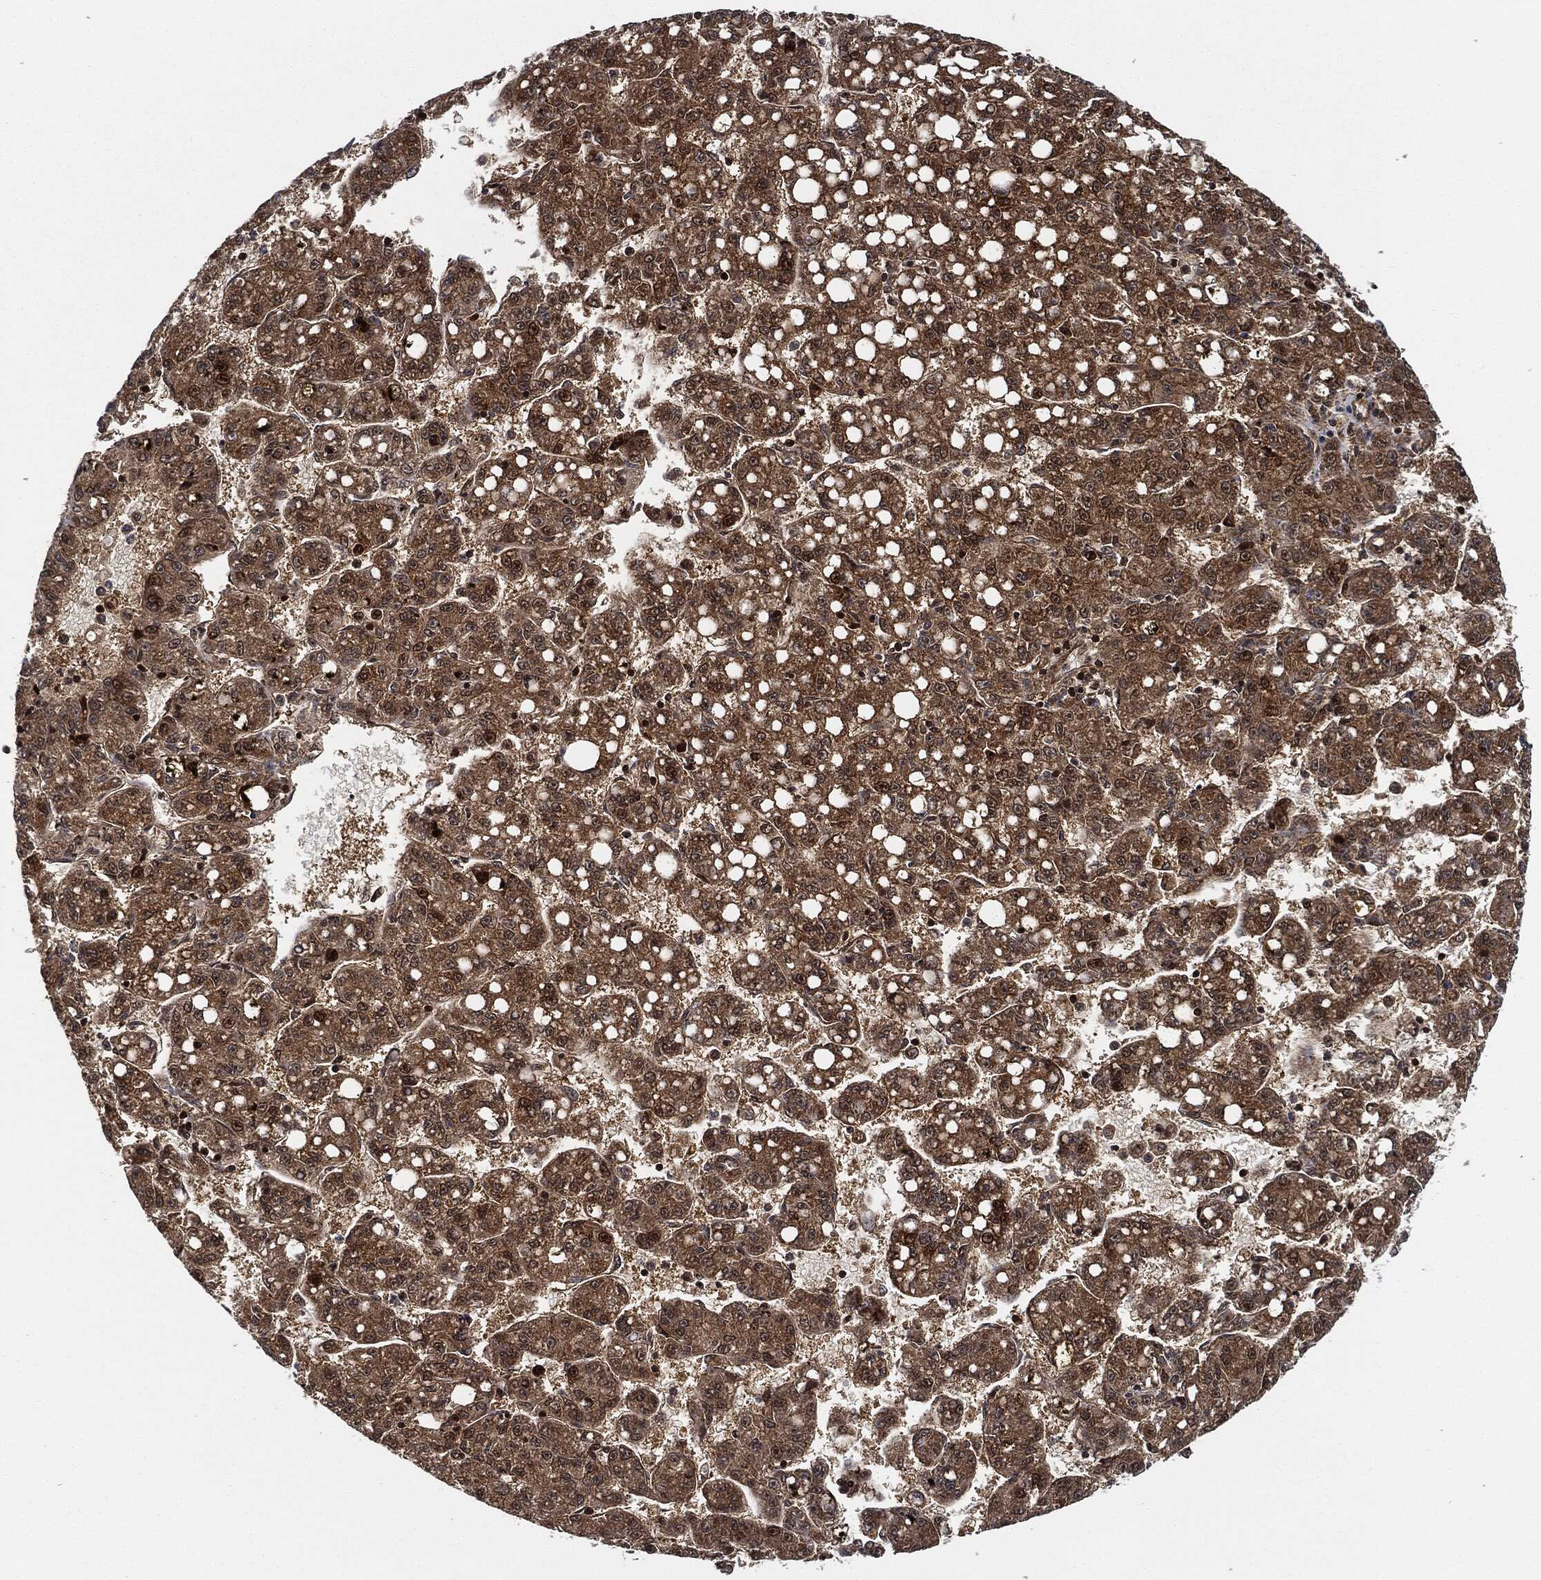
{"staining": {"intensity": "moderate", "quantity": ">75%", "location": "cytoplasmic/membranous"}, "tissue": "liver cancer", "cell_type": "Tumor cells", "image_type": "cancer", "snomed": [{"axis": "morphology", "description": "Carcinoma, Hepatocellular, NOS"}, {"axis": "topography", "description": "Liver"}], "caption": "Human liver cancer stained with a brown dye shows moderate cytoplasmic/membranous positive positivity in about >75% of tumor cells.", "gene": "RNASEL", "patient": {"sex": "female", "age": 65}}